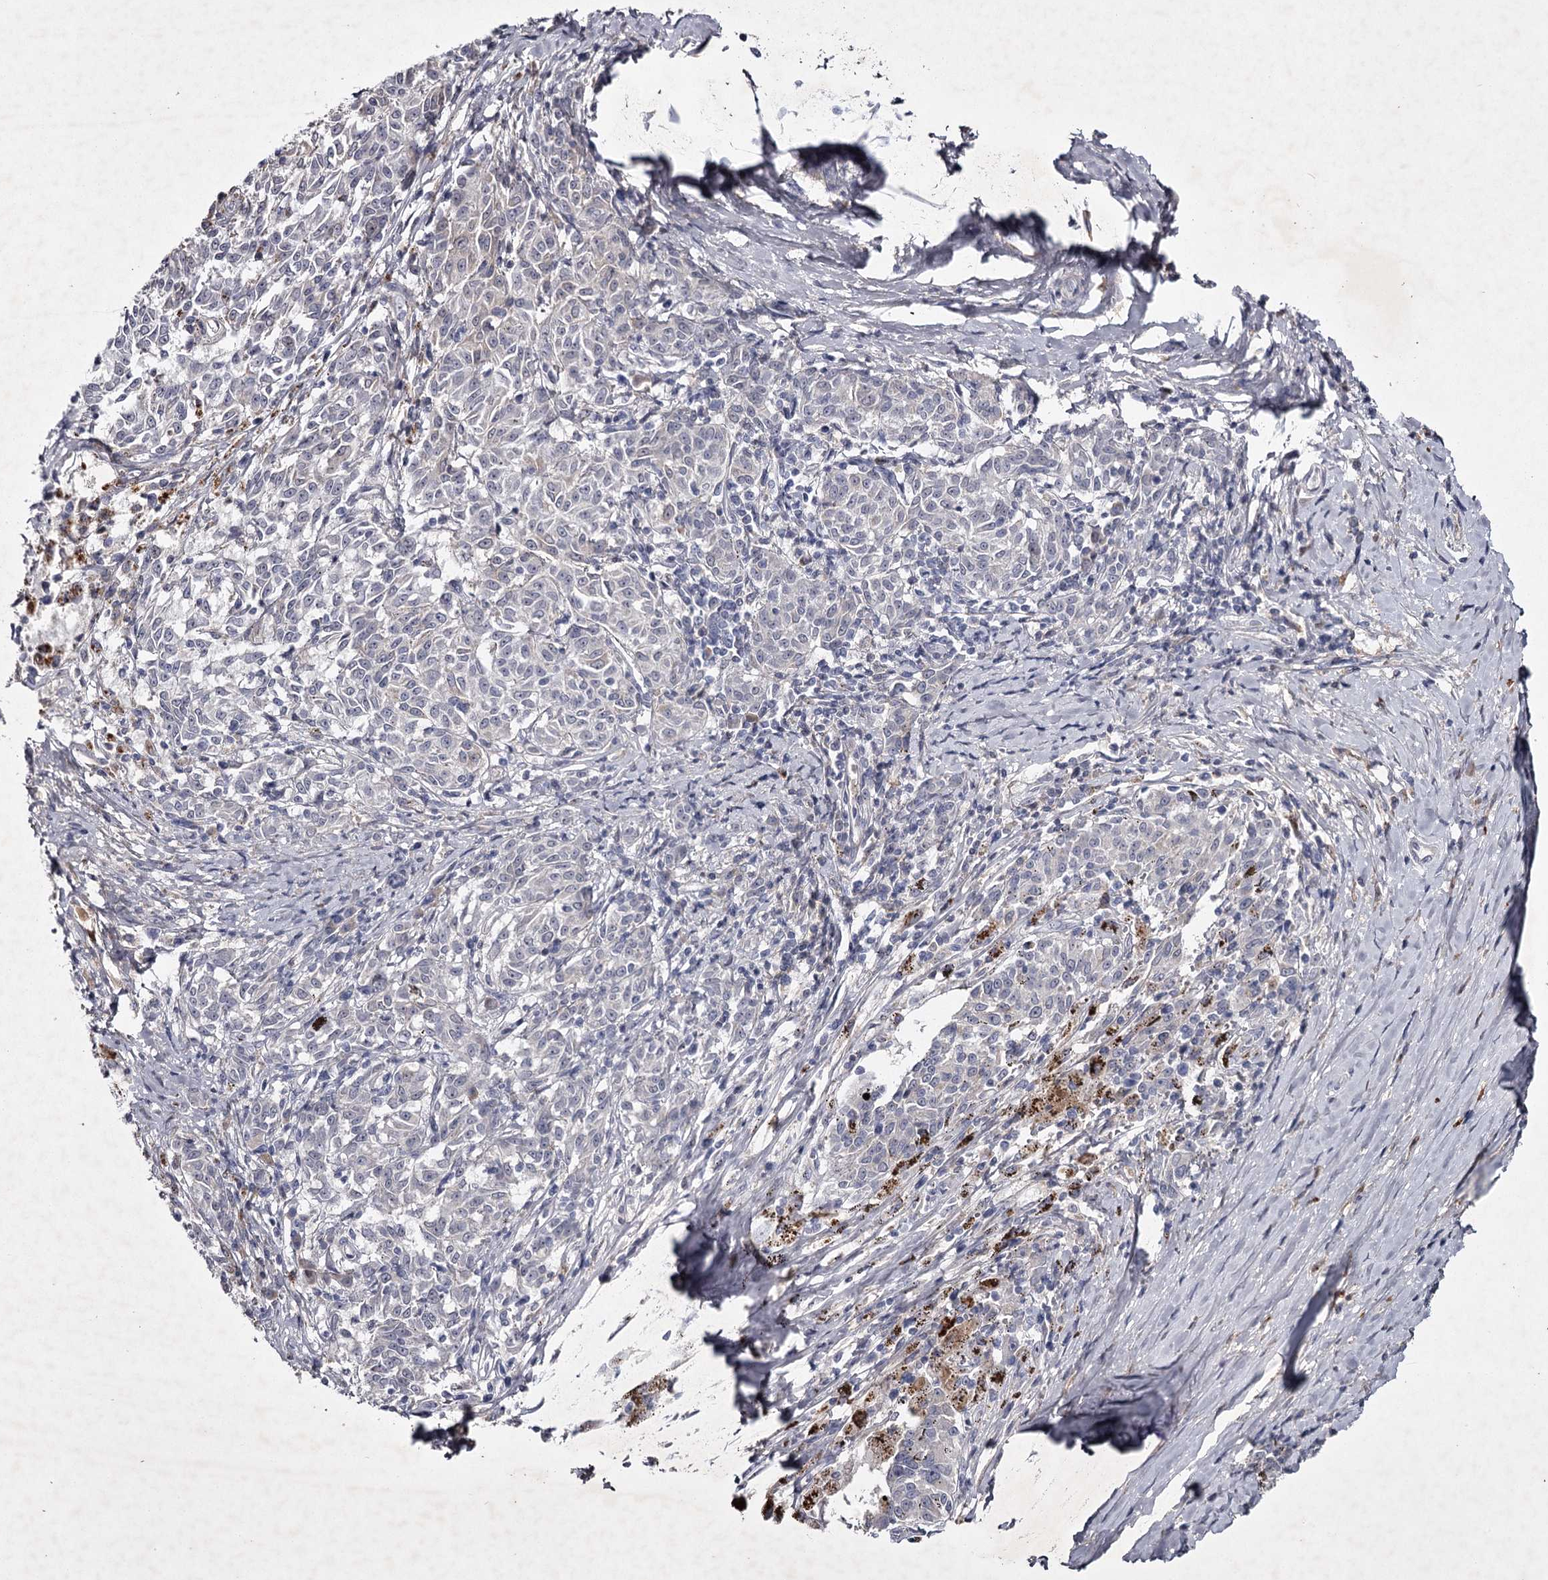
{"staining": {"intensity": "negative", "quantity": "none", "location": "none"}, "tissue": "melanoma", "cell_type": "Tumor cells", "image_type": "cancer", "snomed": [{"axis": "morphology", "description": "Malignant melanoma, NOS"}, {"axis": "topography", "description": "Skin"}], "caption": "A high-resolution image shows IHC staining of malignant melanoma, which shows no significant staining in tumor cells.", "gene": "FDXACB1", "patient": {"sex": "female", "age": 72}}